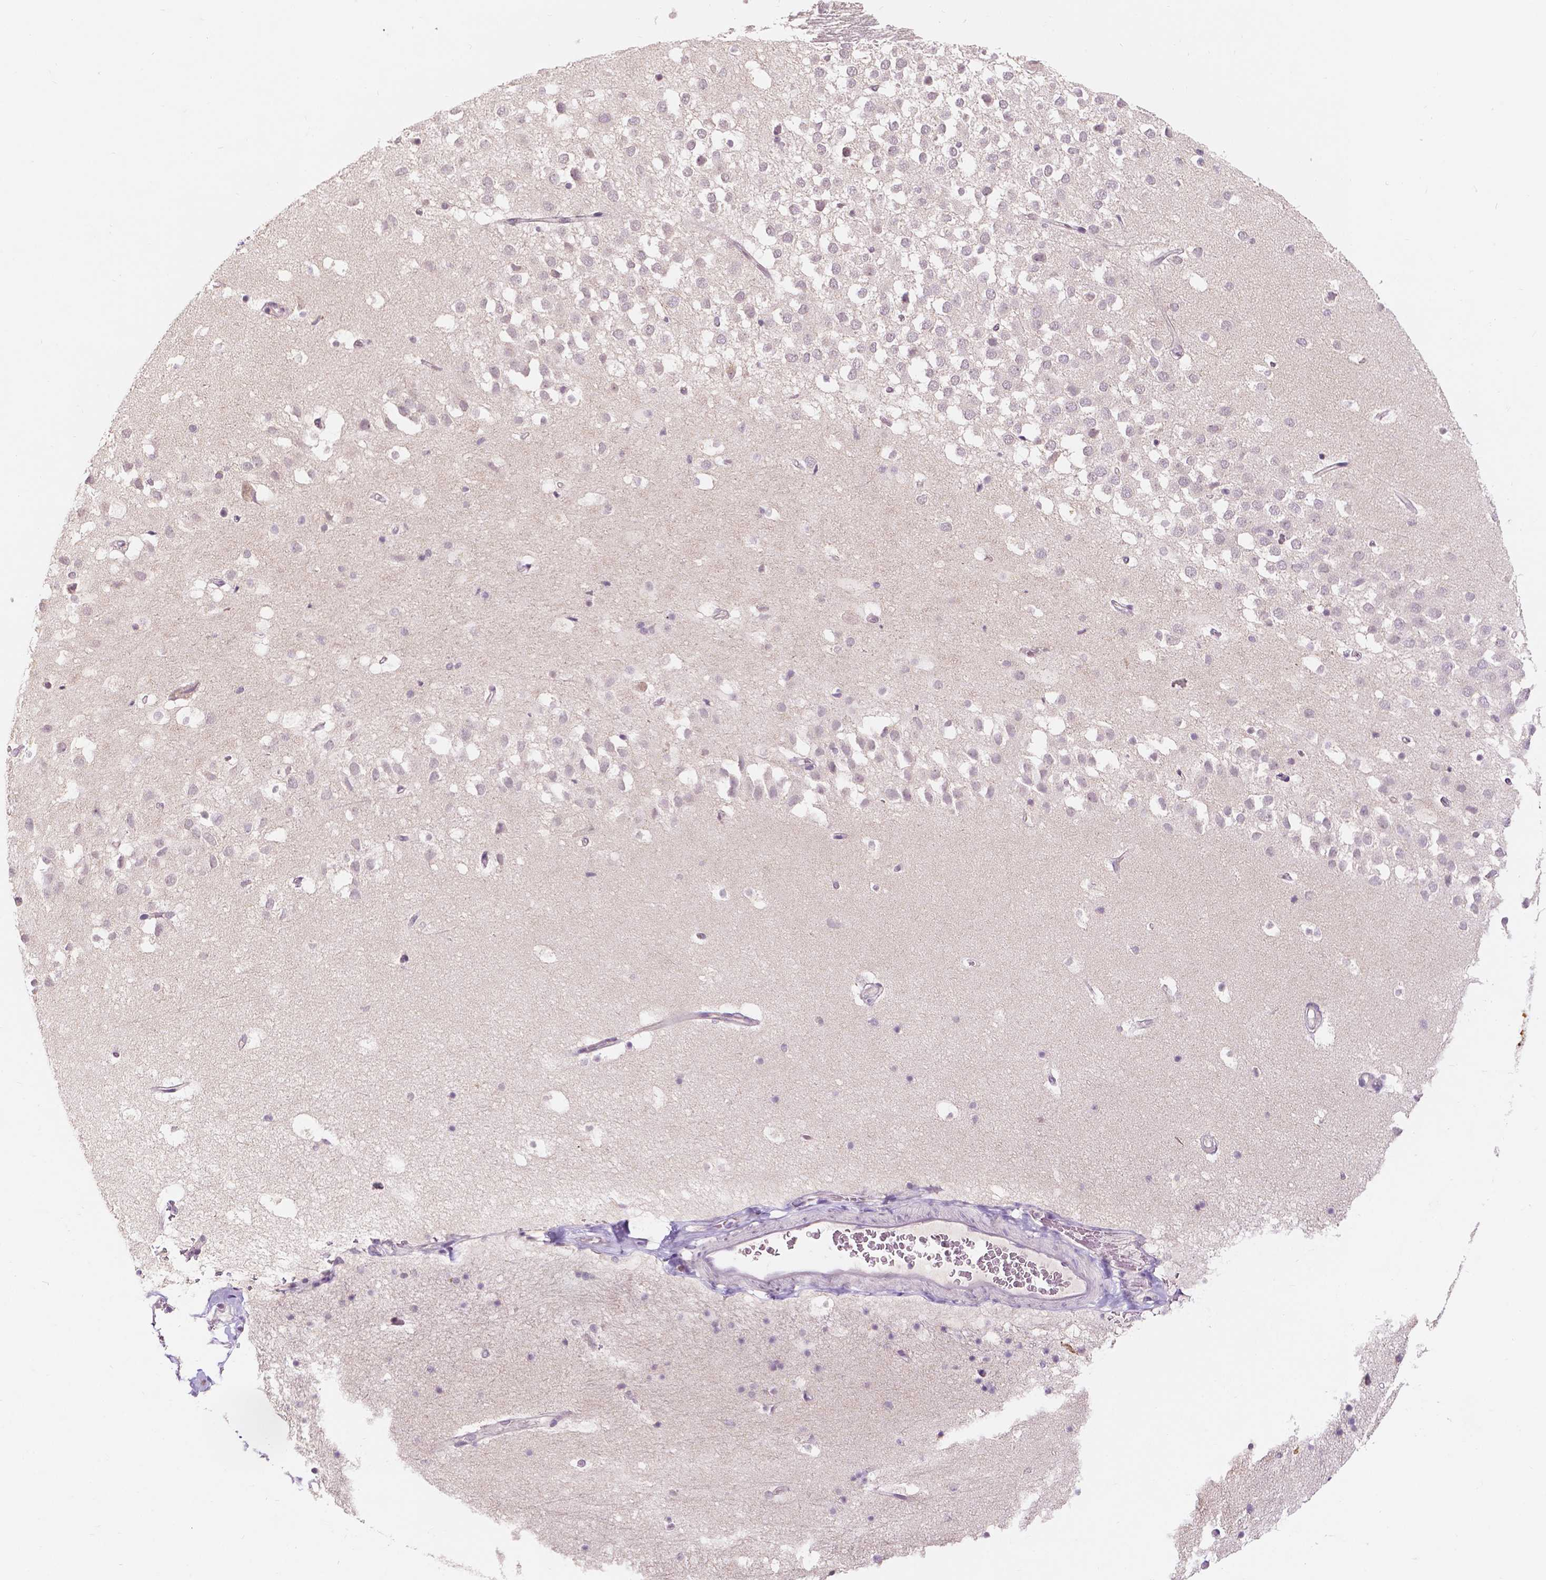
{"staining": {"intensity": "negative", "quantity": "none", "location": "none"}, "tissue": "hippocampus", "cell_type": "Glial cells", "image_type": "normal", "snomed": [{"axis": "morphology", "description": "Normal tissue, NOS"}, {"axis": "topography", "description": "Hippocampus"}], "caption": "IHC photomicrograph of normal hippocampus: human hippocampus stained with DAB demonstrates no significant protein staining in glial cells. Brightfield microscopy of IHC stained with DAB (brown) and hematoxylin (blue), captured at high magnification.", "gene": "SIRT2", "patient": {"sex": "male", "age": 26}}